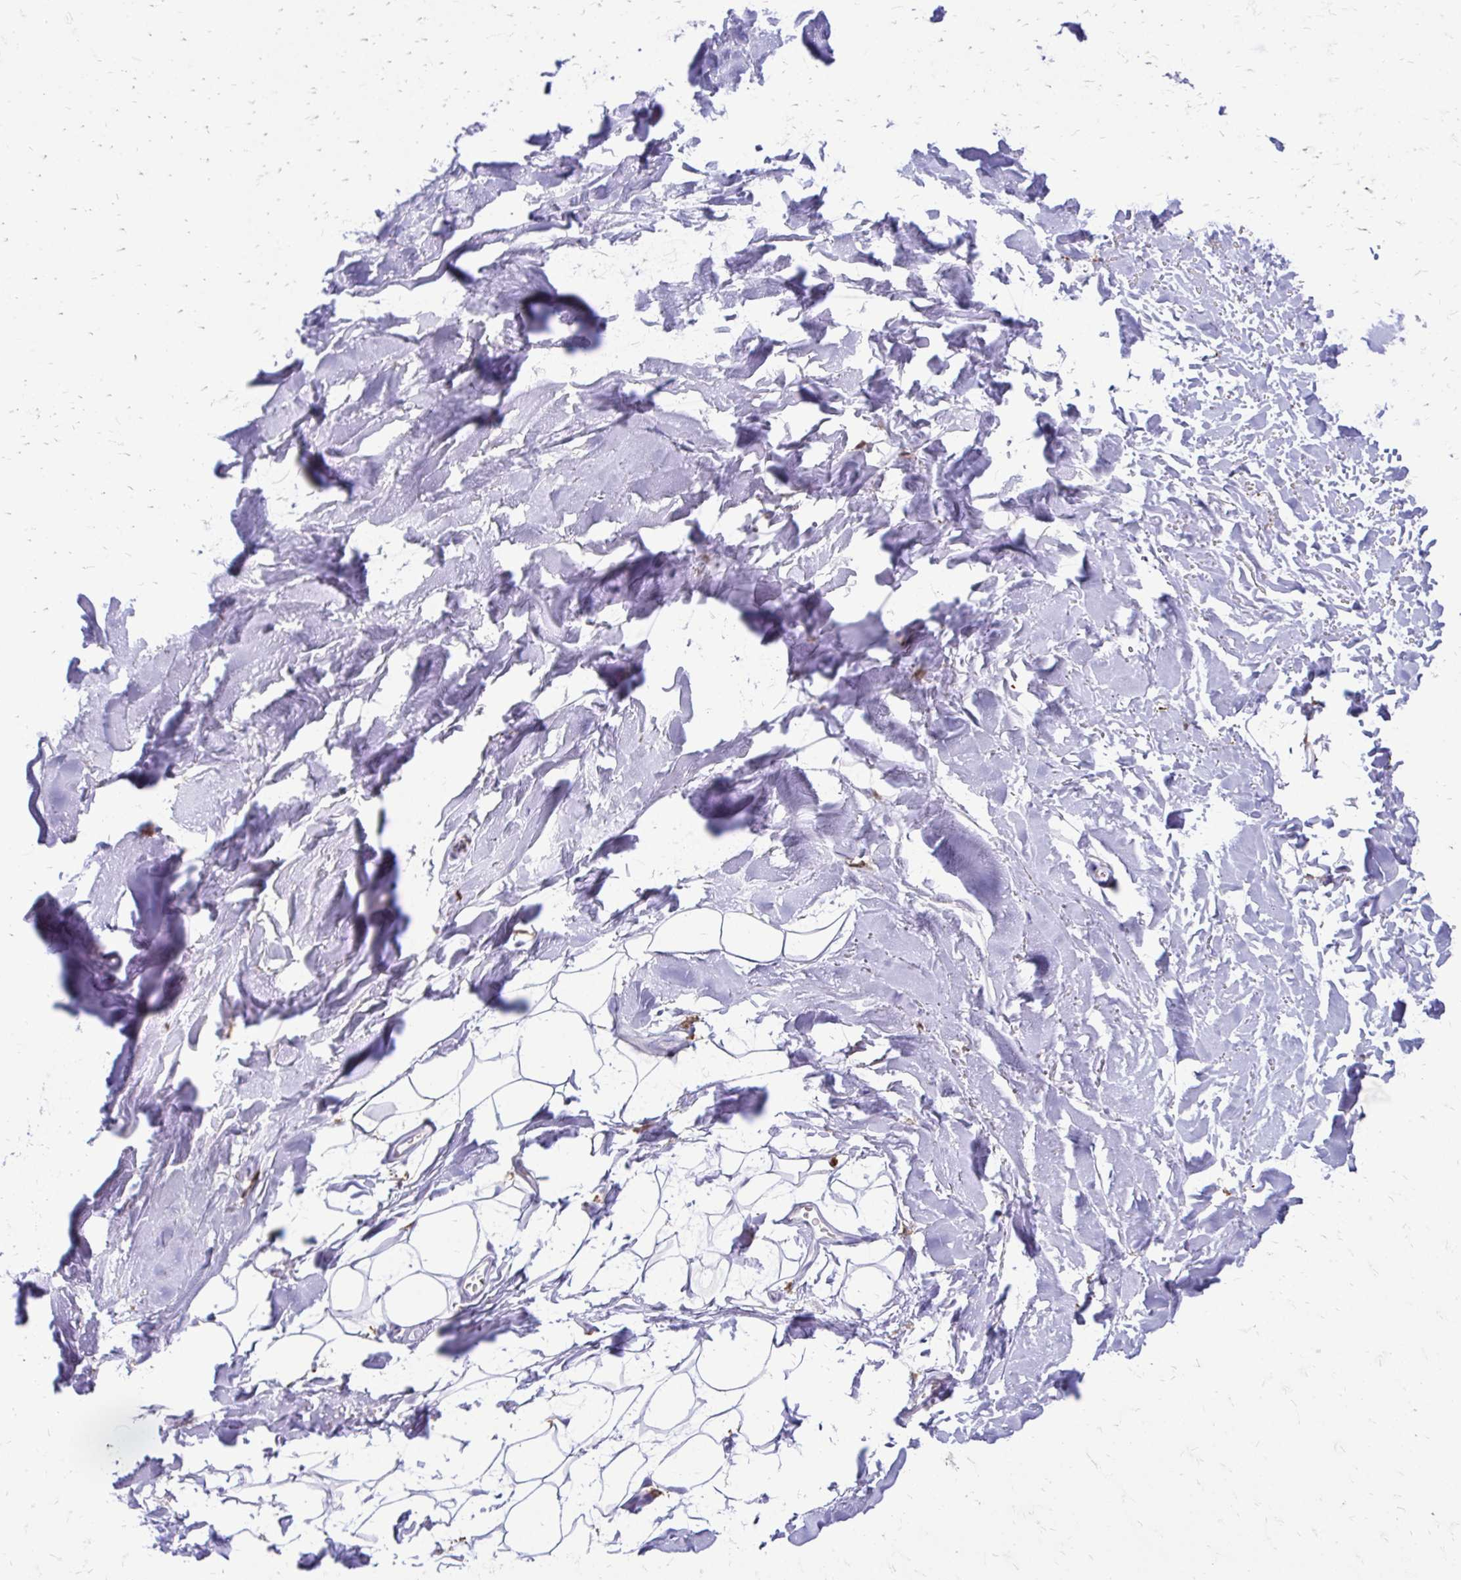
{"staining": {"intensity": "negative", "quantity": "none", "location": "none"}, "tissue": "adipose tissue", "cell_type": "Adipocytes", "image_type": "normal", "snomed": [{"axis": "morphology", "description": "Normal tissue, NOS"}, {"axis": "topography", "description": "Cartilage tissue"}, {"axis": "topography", "description": "Bronchus"}], "caption": "Immunohistochemistry (IHC) of unremarkable adipose tissue reveals no positivity in adipocytes. (DAB immunohistochemistry (IHC) visualized using brightfield microscopy, high magnification).", "gene": "SIGLEC11", "patient": {"sex": "female", "age": 79}}